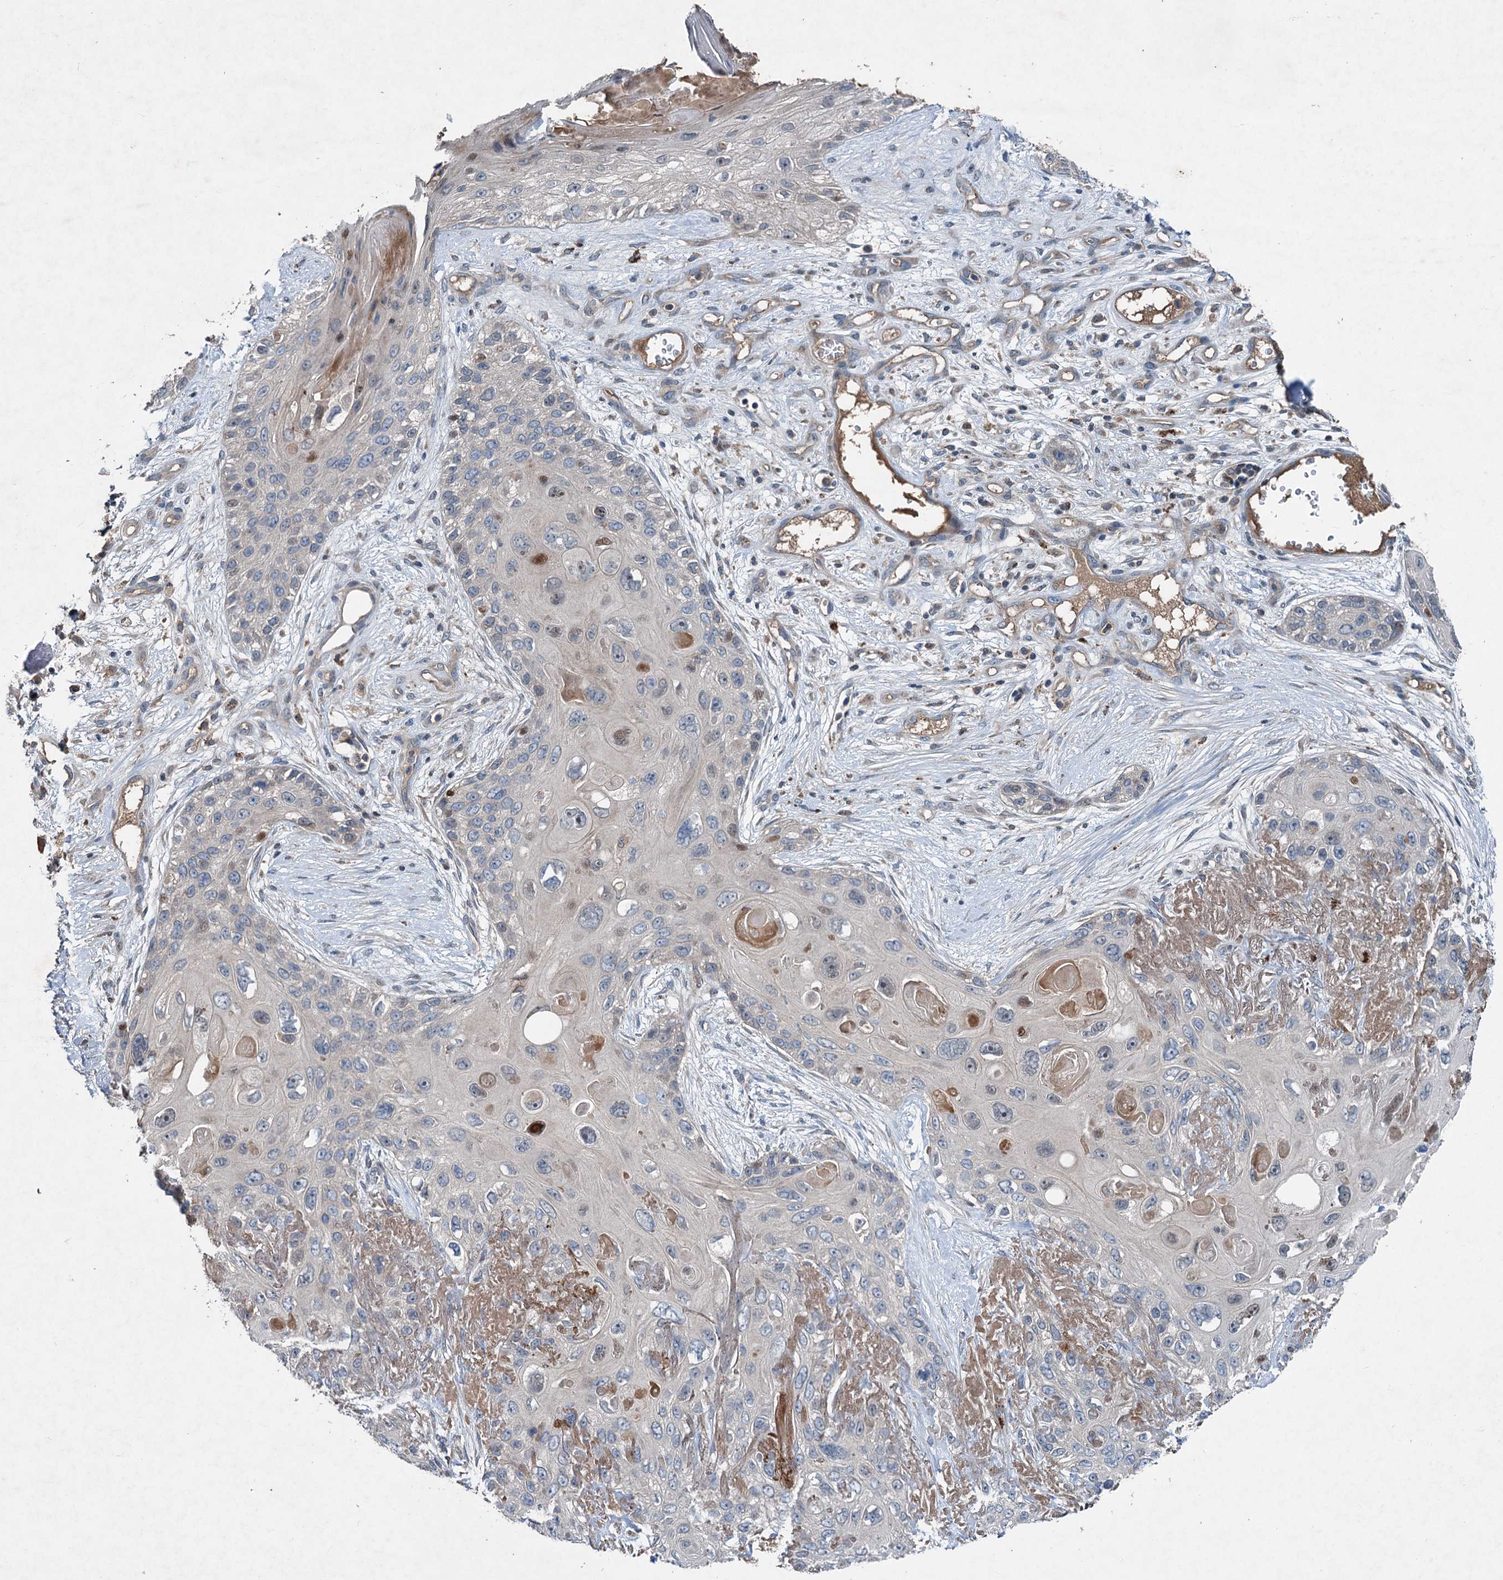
{"staining": {"intensity": "negative", "quantity": "none", "location": "none"}, "tissue": "skin cancer", "cell_type": "Tumor cells", "image_type": "cancer", "snomed": [{"axis": "morphology", "description": "Normal tissue, NOS"}, {"axis": "morphology", "description": "Squamous cell carcinoma, NOS"}, {"axis": "topography", "description": "Skin"}], "caption": "Image shows no significant protein staining in tumor cells of skin cancer.", "gene": "TAPBPL", "patient": {"sex": "male", "age": 72}}